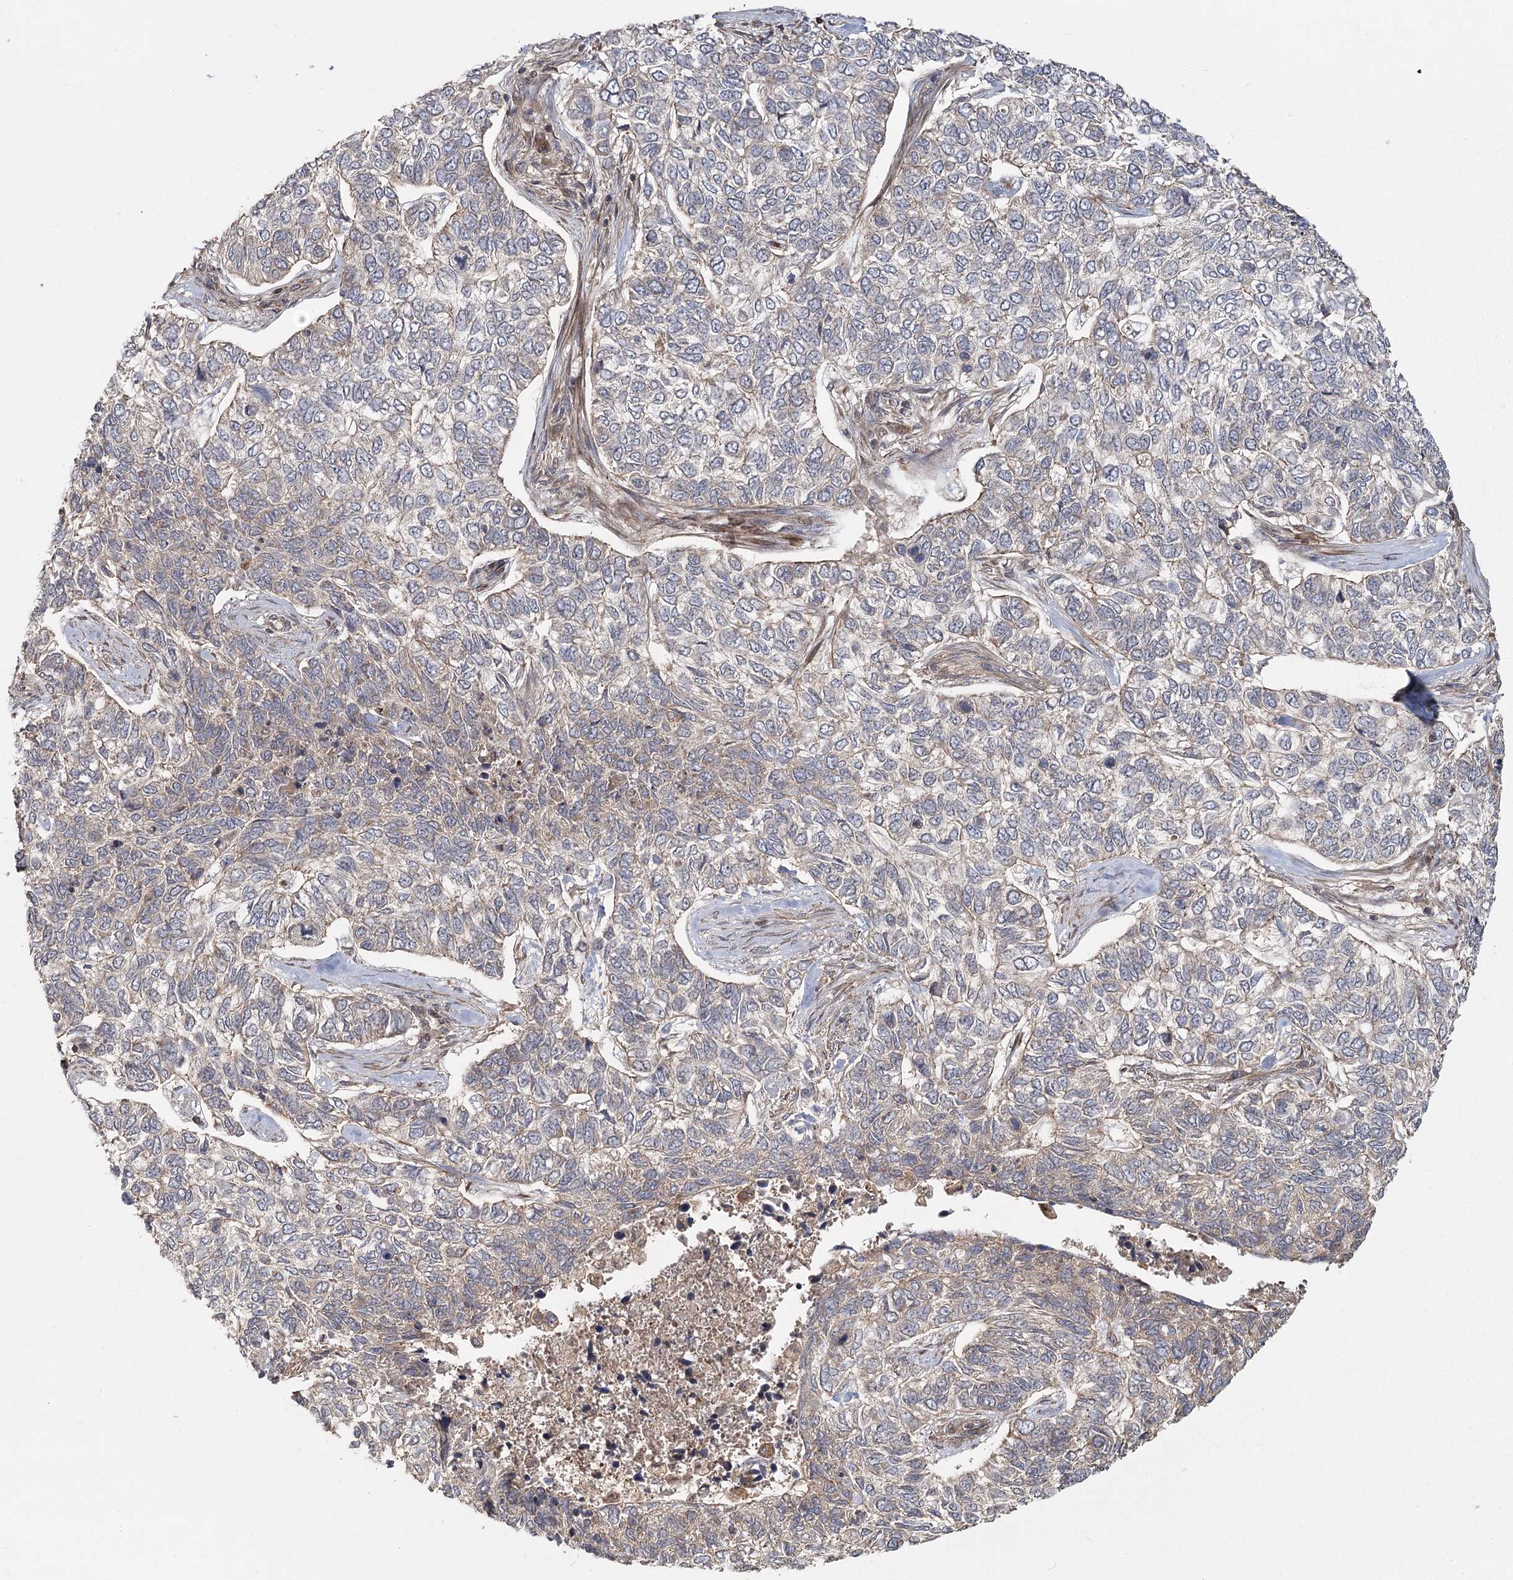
{"staining": {"intensity": "negative", "quantity": "none", "location": "none"}, "tissue": "skin cancer", "cell_type": "Tumor cells", "image_type": "cancer", "snomed": [{"axis": "morphology", "description": "Basal cell carcinoma"}, {"axis": "topography", "description": "Skin"}], "caption": "There is no significant positivity in tumor cells of skin cancer. (DAB (3,3'-diaminobenzidine) IHC with hematoxylin counter stain).", "gene": "RAPGEF6", "patient": {"sex": "female", "age": 65}}